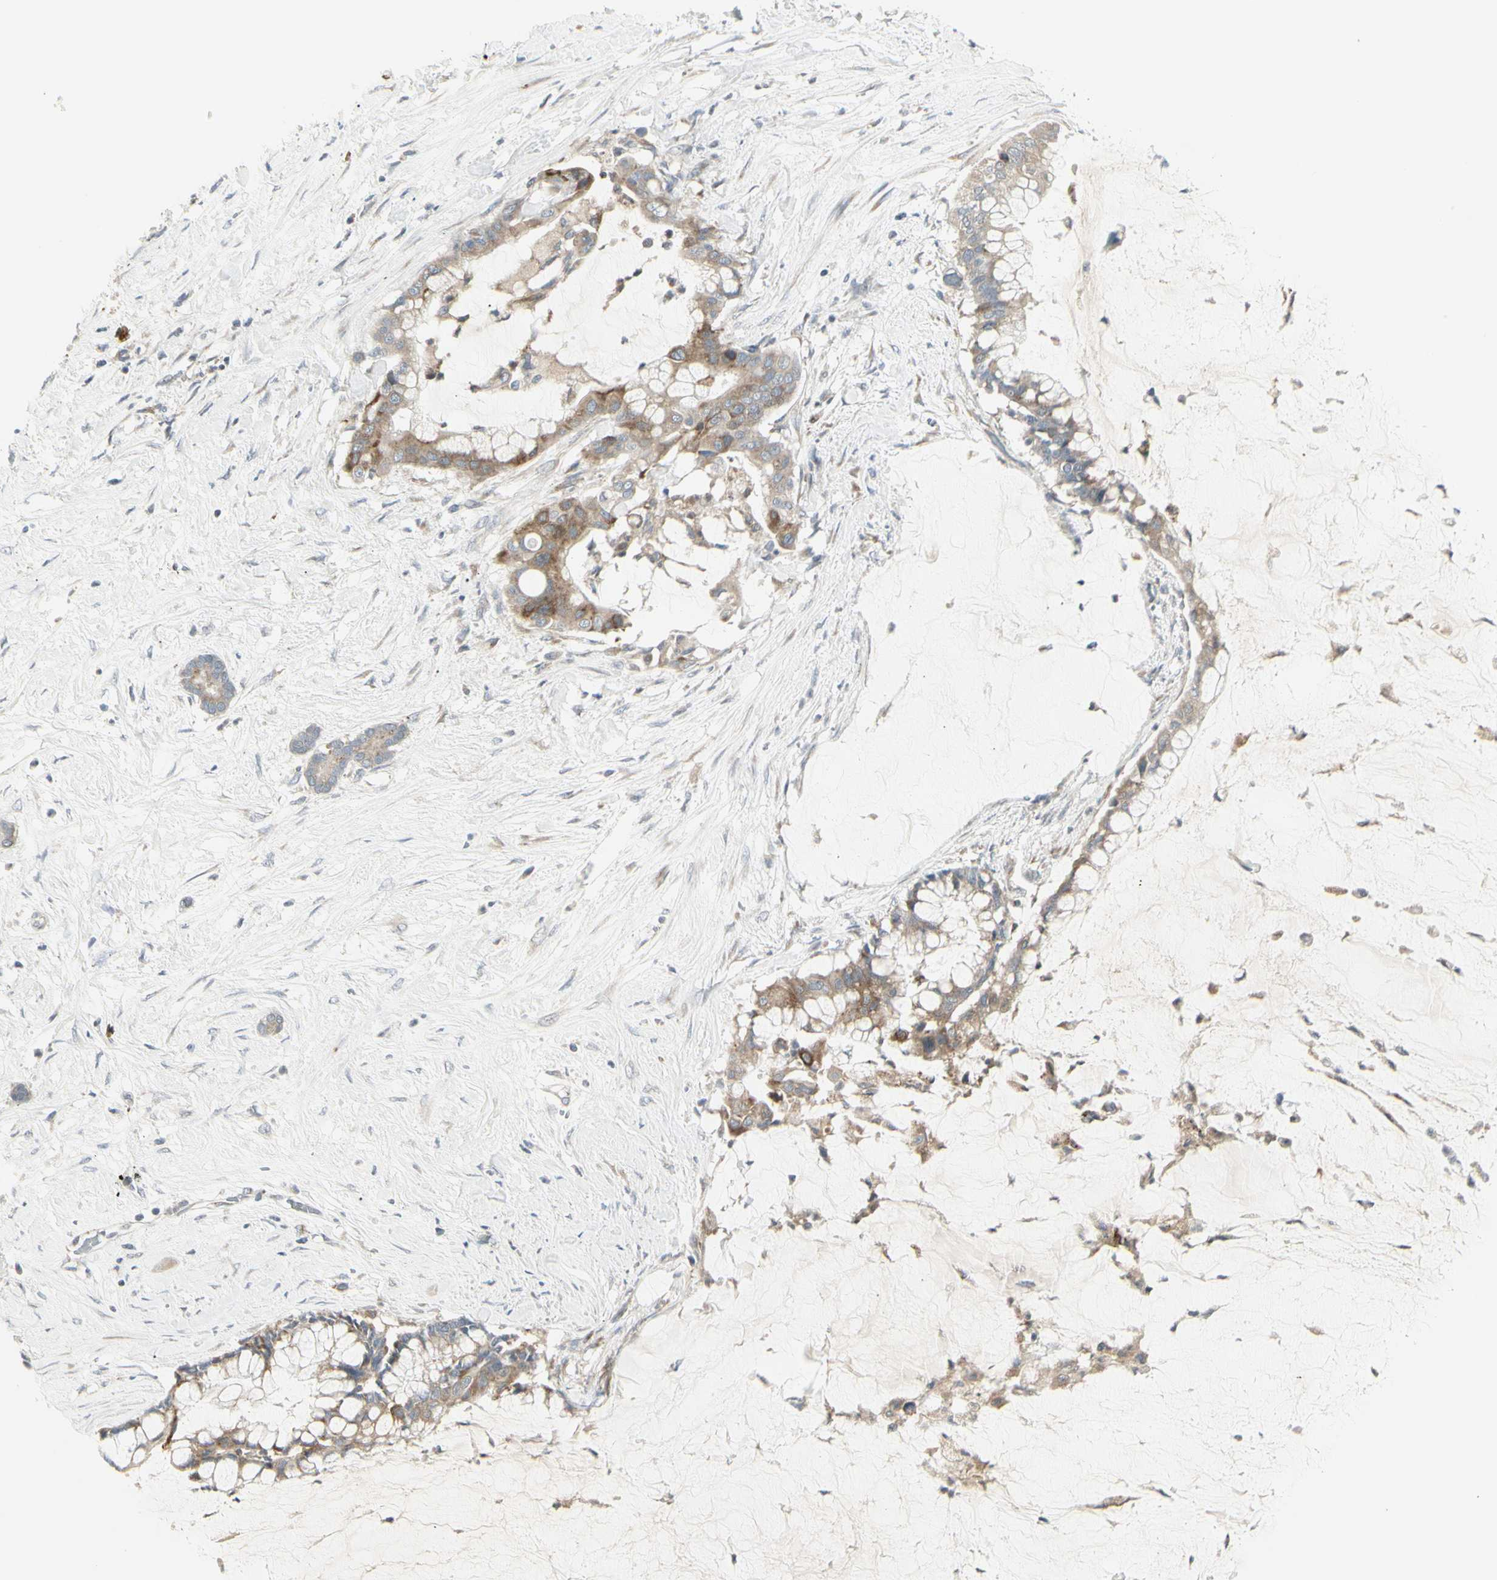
{"staining": {"intensity": "moderate", "quantity": ">75%", "location": "cytoplasmic/membranous"}, "tissue": "pancreatic cancer", "cell_type": "Tumor cells", "image_type": "cancer", "snomed": [{"axis": "morphology", "description": "Adenocarcinoma, NOS"}, {"axis": "topography", "description": "Pancreas"}], "caption": "Immunohistochemical staining of adenocarcinoma (pancreatic) shows medium levels of moderate cytoplasmic/membranous staining in approximately >75% of tumor cells.", "gene": "GRN", "patient": {"sex": "male", "age": 41}}